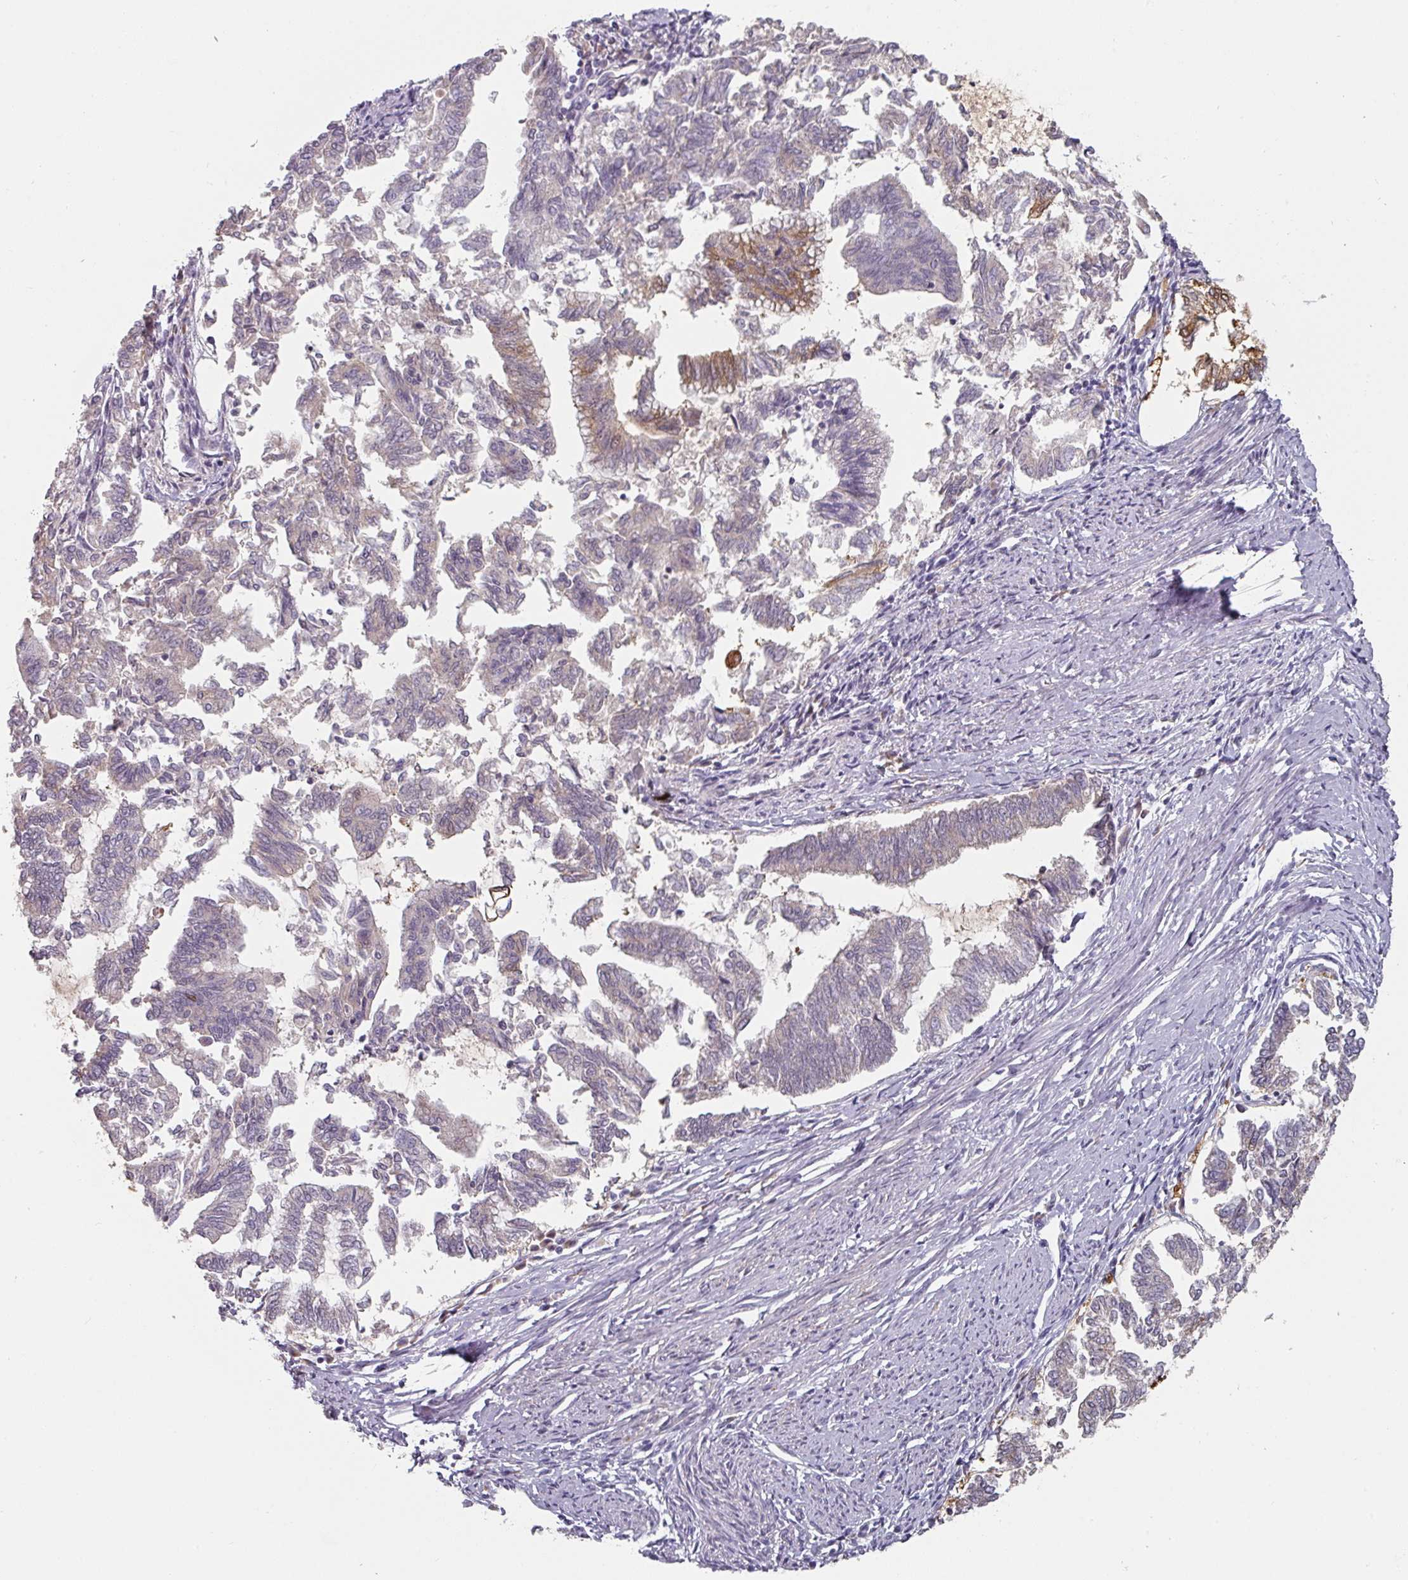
{"staining": {"intensity": "negative", "quantity": "none", "location": "none"}, "tissue": "endometrial cancer", "cell_type": "Tumor cells", "image_type": "cancer", "snomed": [{"axis": "morphology", "description": "Adenocarcinoma, NOS"}, {"axis": "topography", "description": "Endometrium"}], "caption": "Adenocarcinoma (endometrial) stained for a protein using IHC exhibits no staining tumor cells.", "gene": "CEP78", "patient": {"sex": "female", "age": 79}}